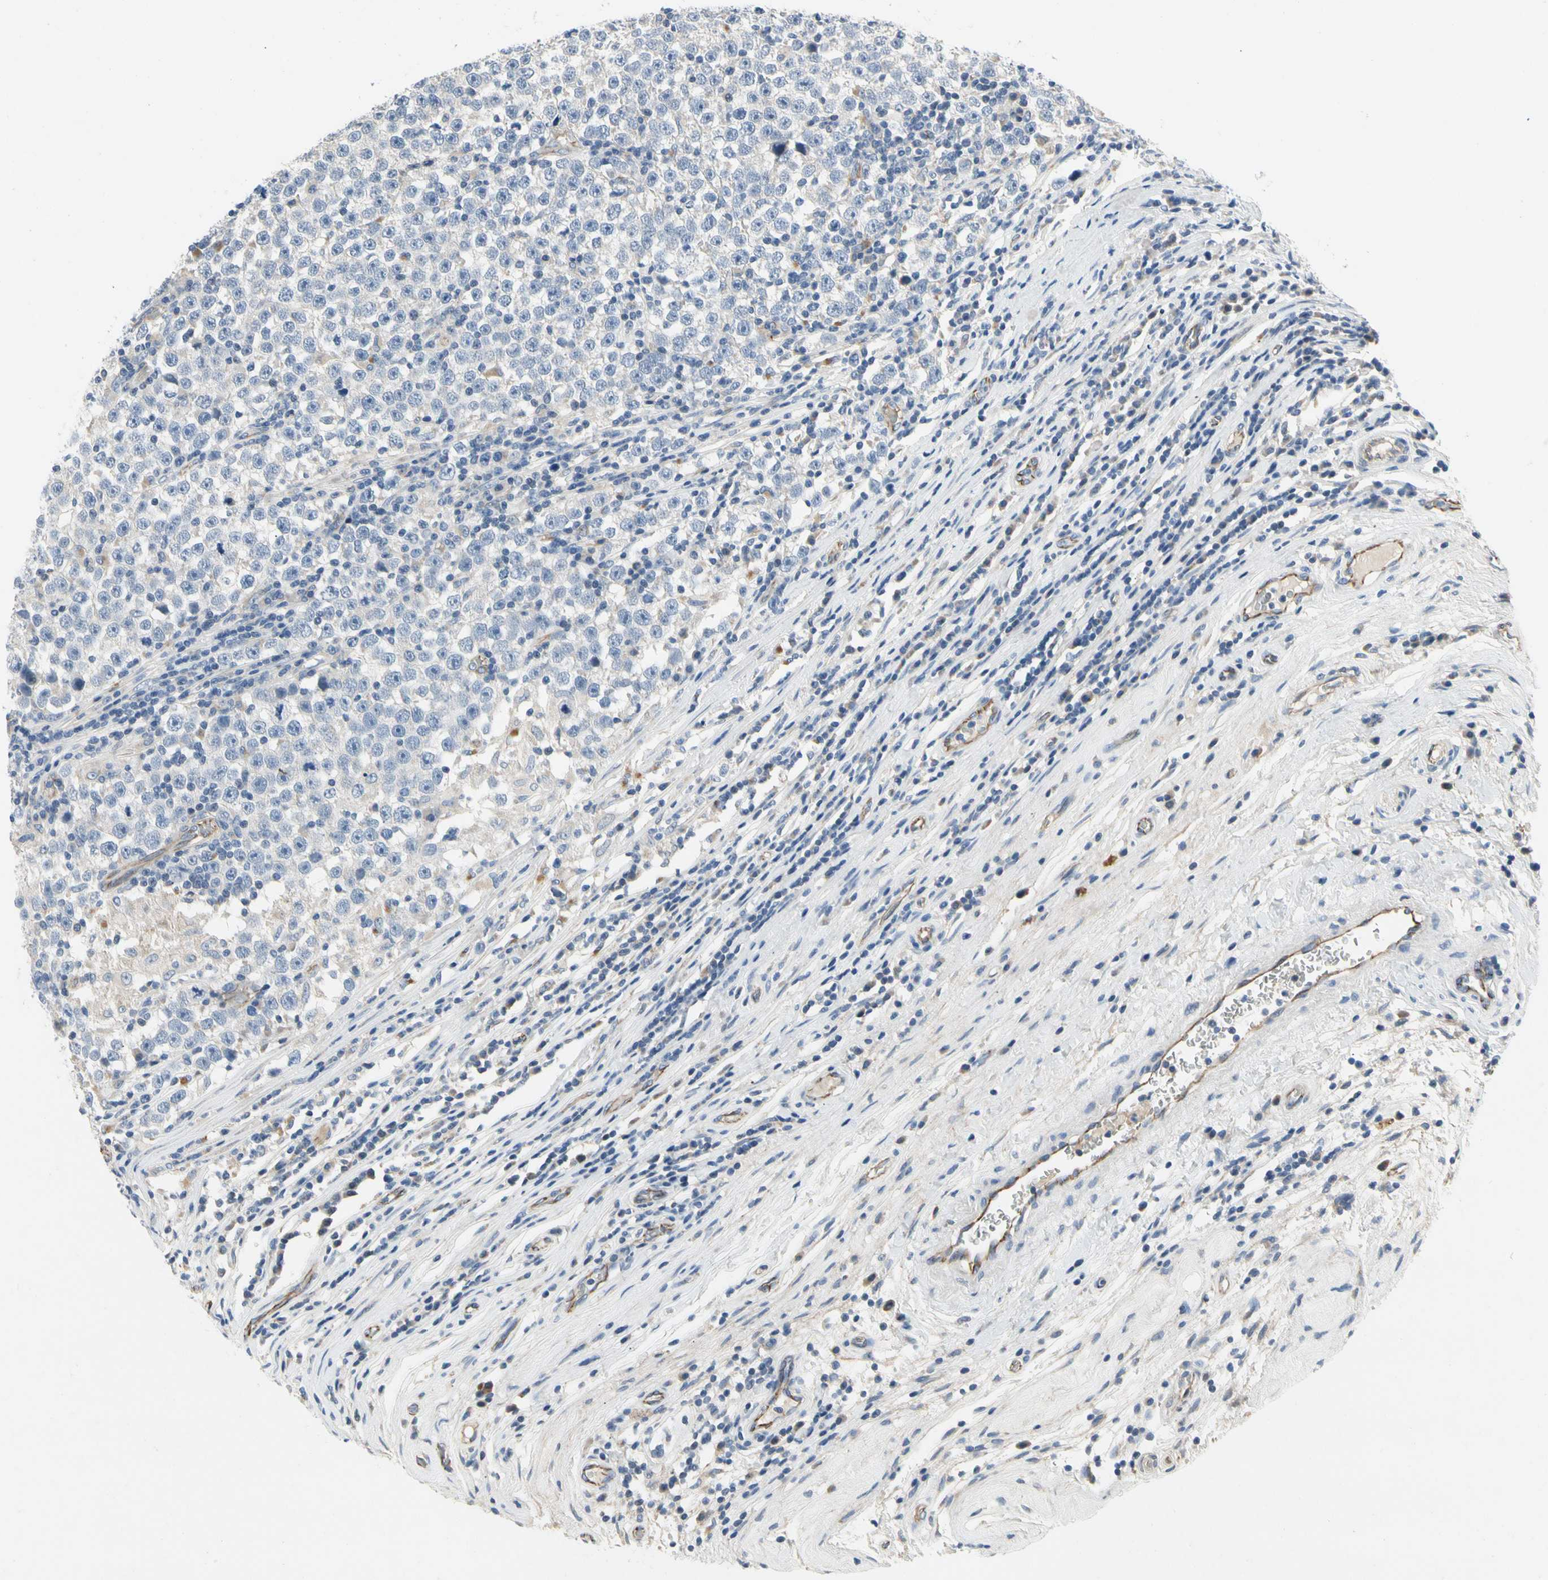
{"staining": {"intensity": "negative", "quantity": "none", "location": "none"}, "tissue": "testis cancer", "cell_type": "Tumor cells", "image_type": "cancer", "snomed": [{"axis": "morphology", "description": "Seminoma, NOS"}, {"axis": "topography", "description": "Testis"}], "caption": "Immunohistochemistry of testis cancer (seminoma) reveals no staining in tumor cells. (DAB (3,3'-diaminobenzidine) immunohistochemistry (IHC) visualized using brightfield microscopy, high magnification).", "gene": "LGR6", "patient": {"sex": "male", "age": 43}}